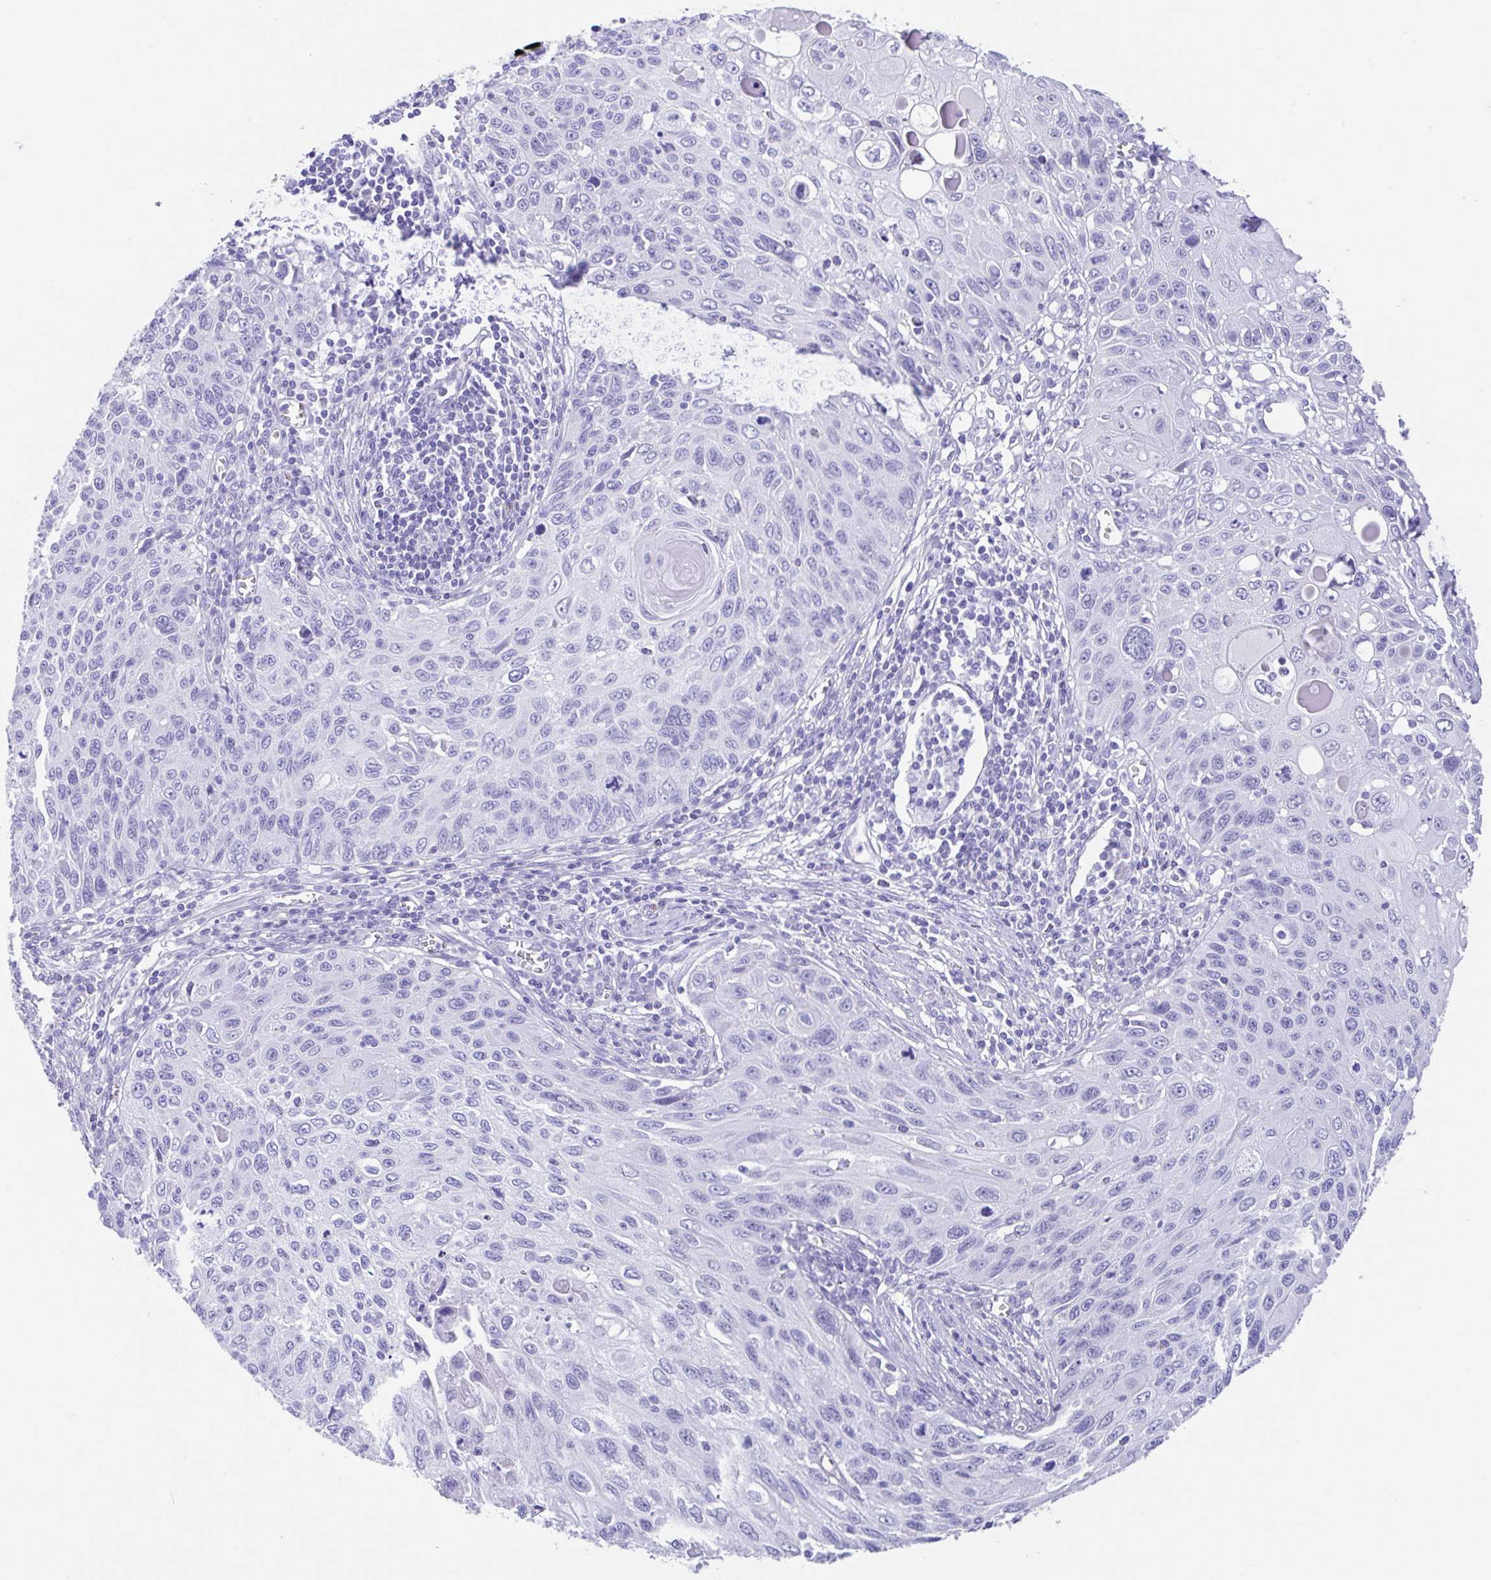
{"staining": {"intensity": "negative", "quantity": "none", "location": "none"}, "tissue": "cervical cancer", "cell_type": "Tumor cells", "image_type": "cancer", "snomed": [{"axis": "morphology", "description": "Squamous cell carcinoma, NOS"}, {"axis": "topography", "description": "Cervix"}], "caption": "IHC of human squamous cell carcinoma (cervical) demonstrates no staining in tumor cells. The staining was performed using DAB to visualize the protein expression in brown, while the nuclei were stained in blue with hematoxylin (Magnification: 20x).", "gene": "FAM107A", "patient": {"sex": "female", "age": 70}}